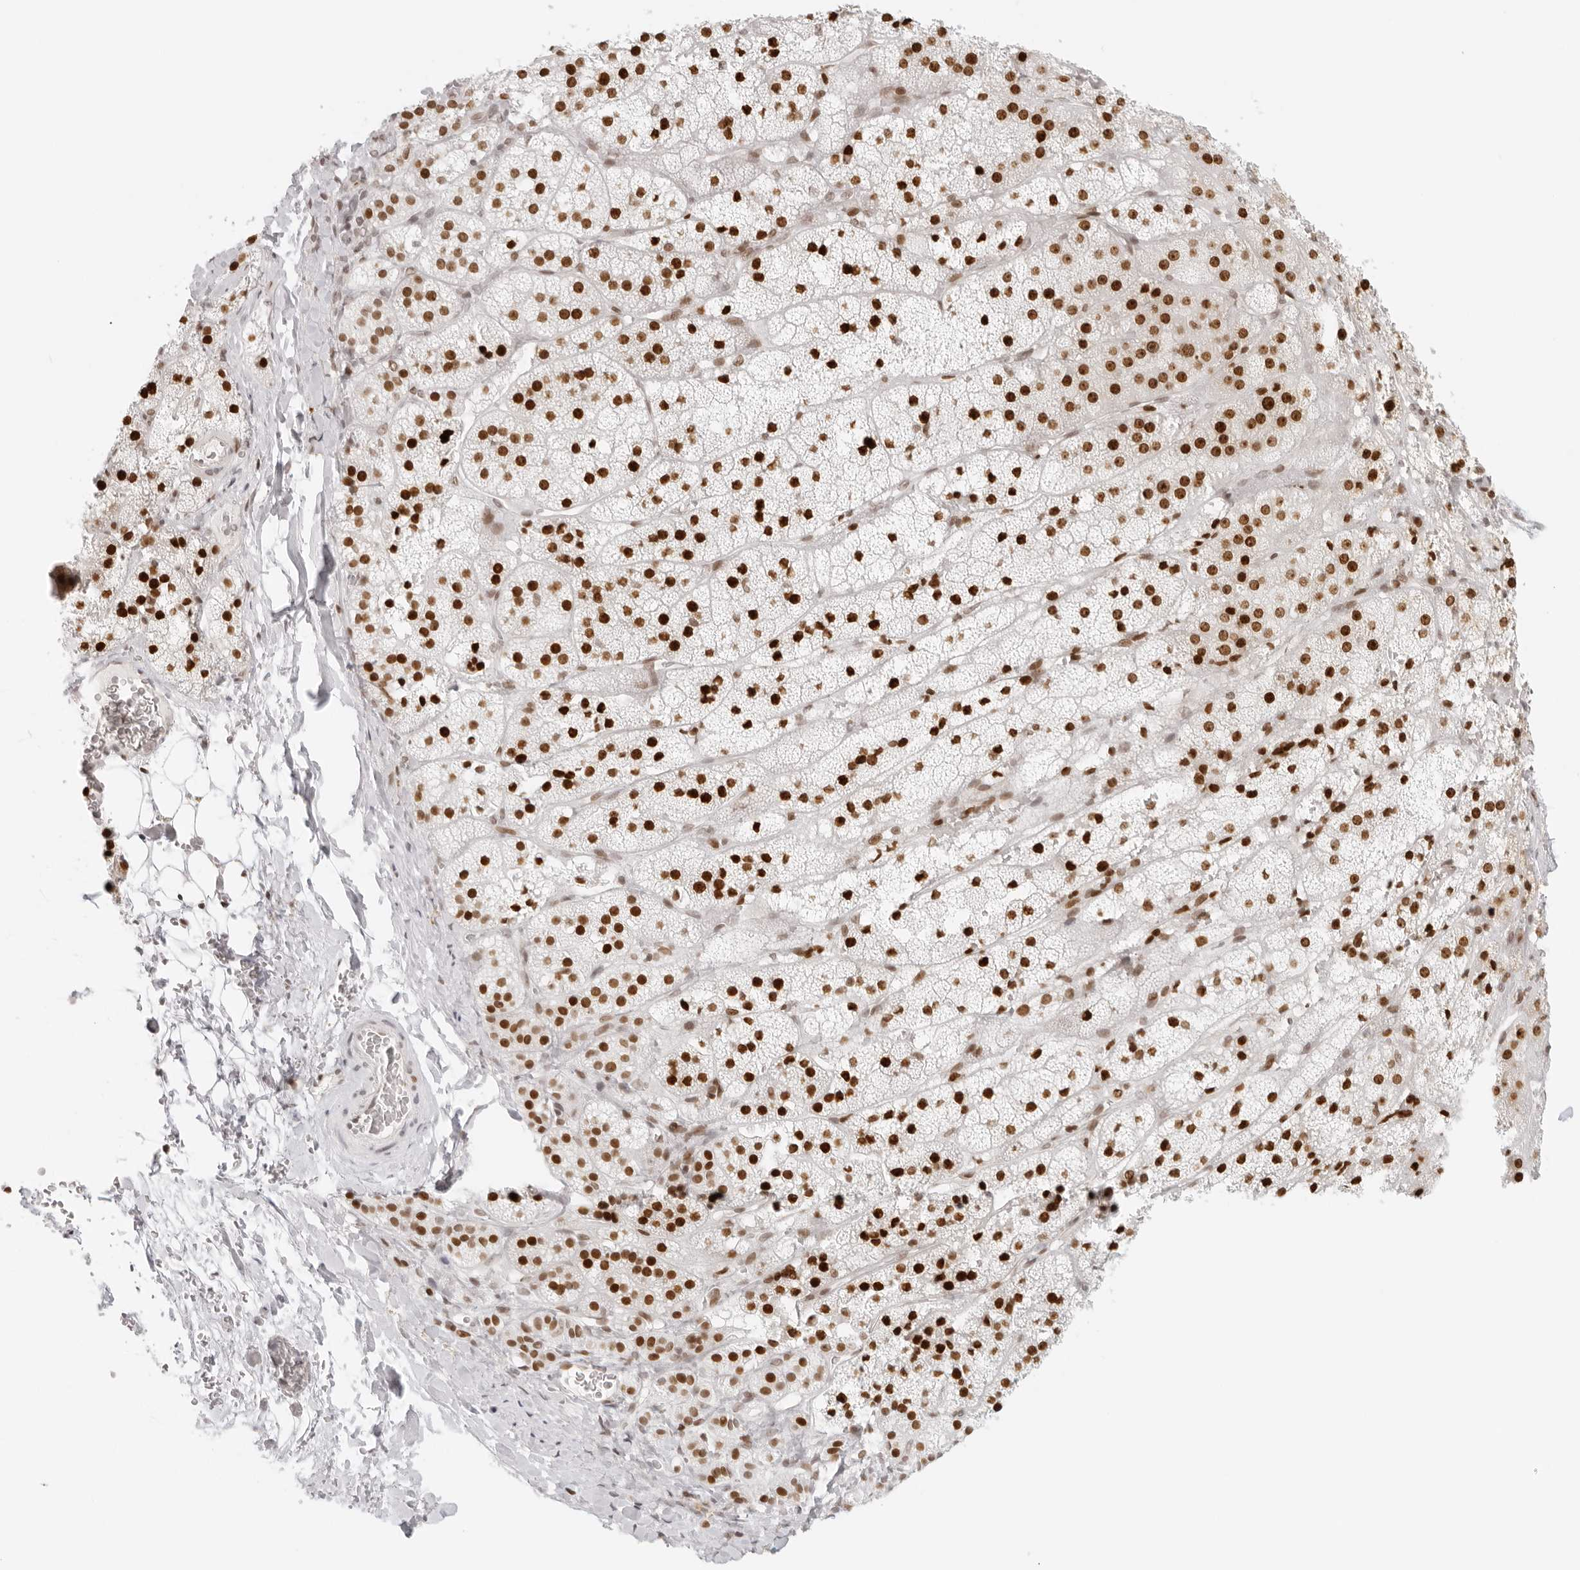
{"staining": {"intensity": "strong", "quantity": ">75%", "location": "nuclear"}, "tissue": "adrenal gland", "cell_type": "Glandular cells", "image_type": "normal", "snomed": [{"axis": "morphology", "description": "Normal tissue, NOS"}, {"axis": "topography", "description": "Adrenal gland"}], "caption": "Immunohistochemistry staining of unremarkable adrenal gland, which shows high levels of strong nuclear staining in about >75% of glandular cells indicating strong nuclear protein positivity. The staining was performed using DAB (brown) for protein detection and nuclei were counterstained in hematoxylin (blue).", "gene": "RCC1", "patient": {"sex": "female", "age": 44}}